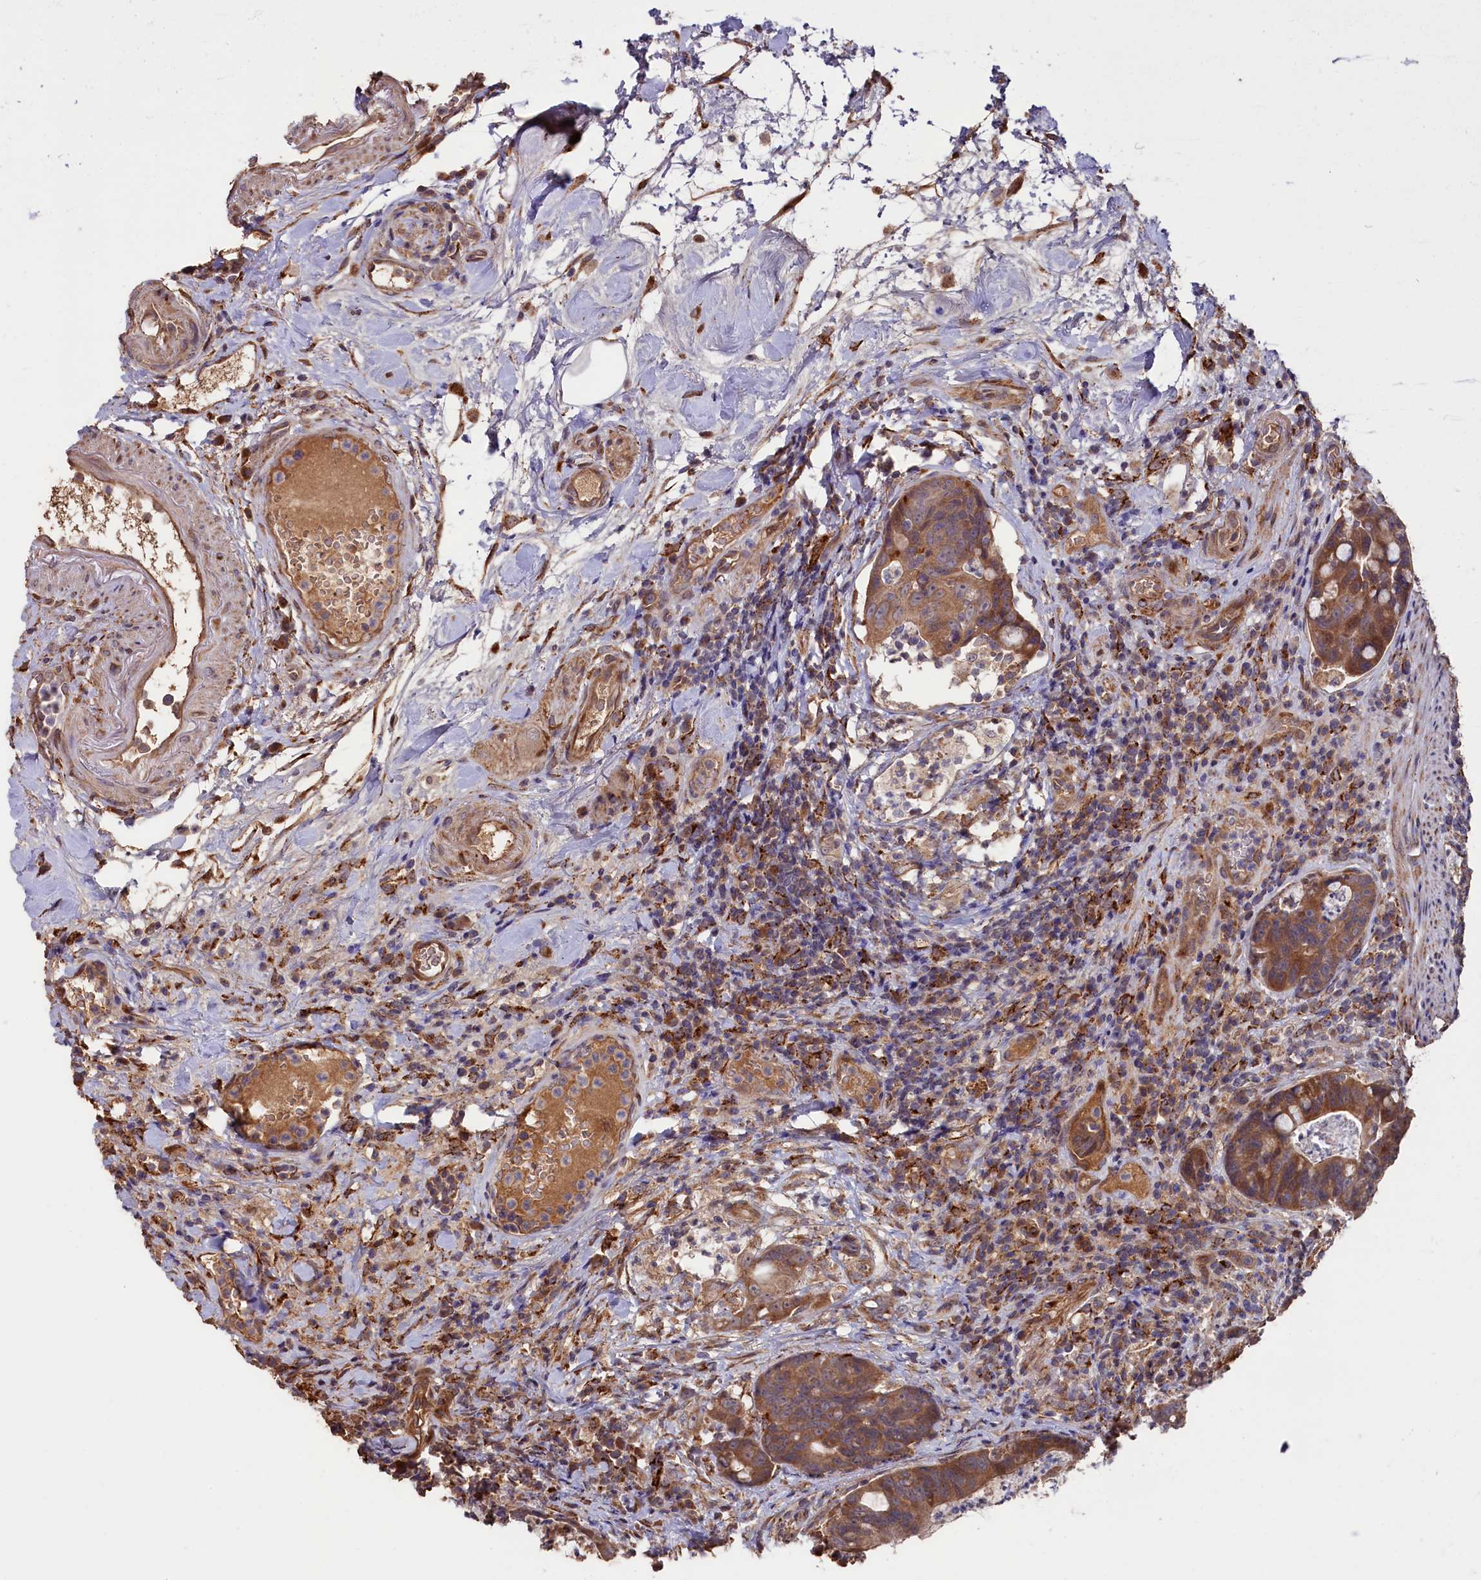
{"staining": {"intensity": "moderate", "quantity": ">75%", "location": "cytoplasmic/membranous"}, "tissue": "colorectal cancer", "cell_type": "Tumor cells", "image_type": "cancer", "snomed": [{"axis": "morphology", "description": "Adenocarcinoma, NOS"}, {"axis": "topography", "description": "Colon"}], "caption": "About >75% of tumor cells in adenocarcinoma (colorectal) reveal moderate cytoplasmic/membranous protein positivity as visualized by brown immunohistochemical staining.", "gene": "SLC12A4", "patient": {"sex": "female", "age": 82}}